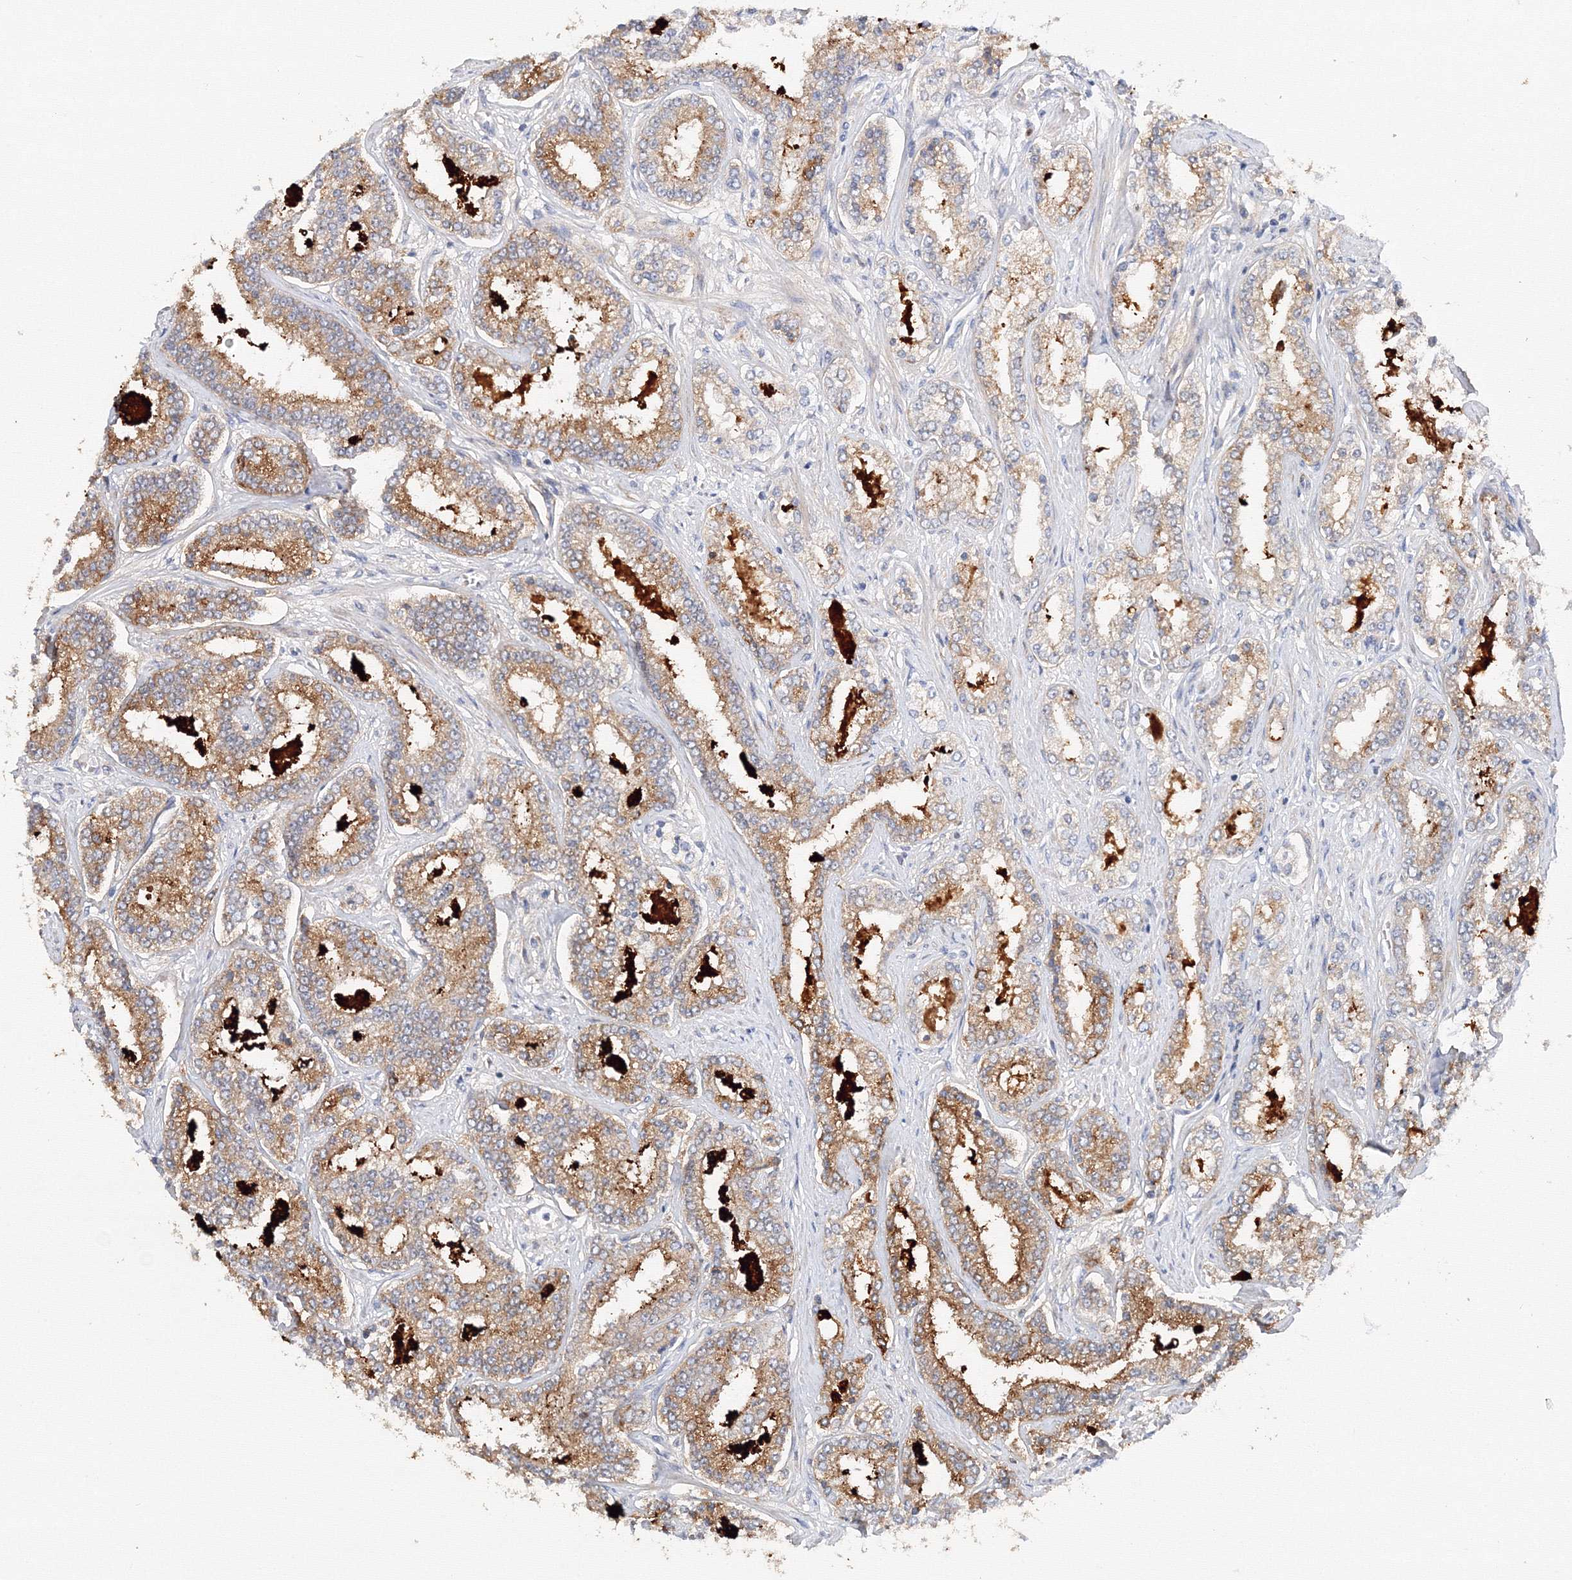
{"staining": {"intensity": "moderate", "quantity": ">75%", "location": "cytoplasmic/membranous"}, "tissue": "prostate cancer", "cell_type": "Tumor cells", "image_type": "cancer", "snomed": [{"axis": "morphology", "description": "Normal tissue, NOS"}, {"axis": "morphology", "description": "Adenocarcinoma, High grade"}, {"axis": "topography", "description": "Prostate"}], "caption": "Brown immunohistochemical staining in prostate cancer (adenocarcinoma (high-grade)) shows moderate cytoplasmic/membranous positivity in about >75% of tumor cells.", "gene": "DIS3L2", "patient": {"sex": "male", "age": 83}}